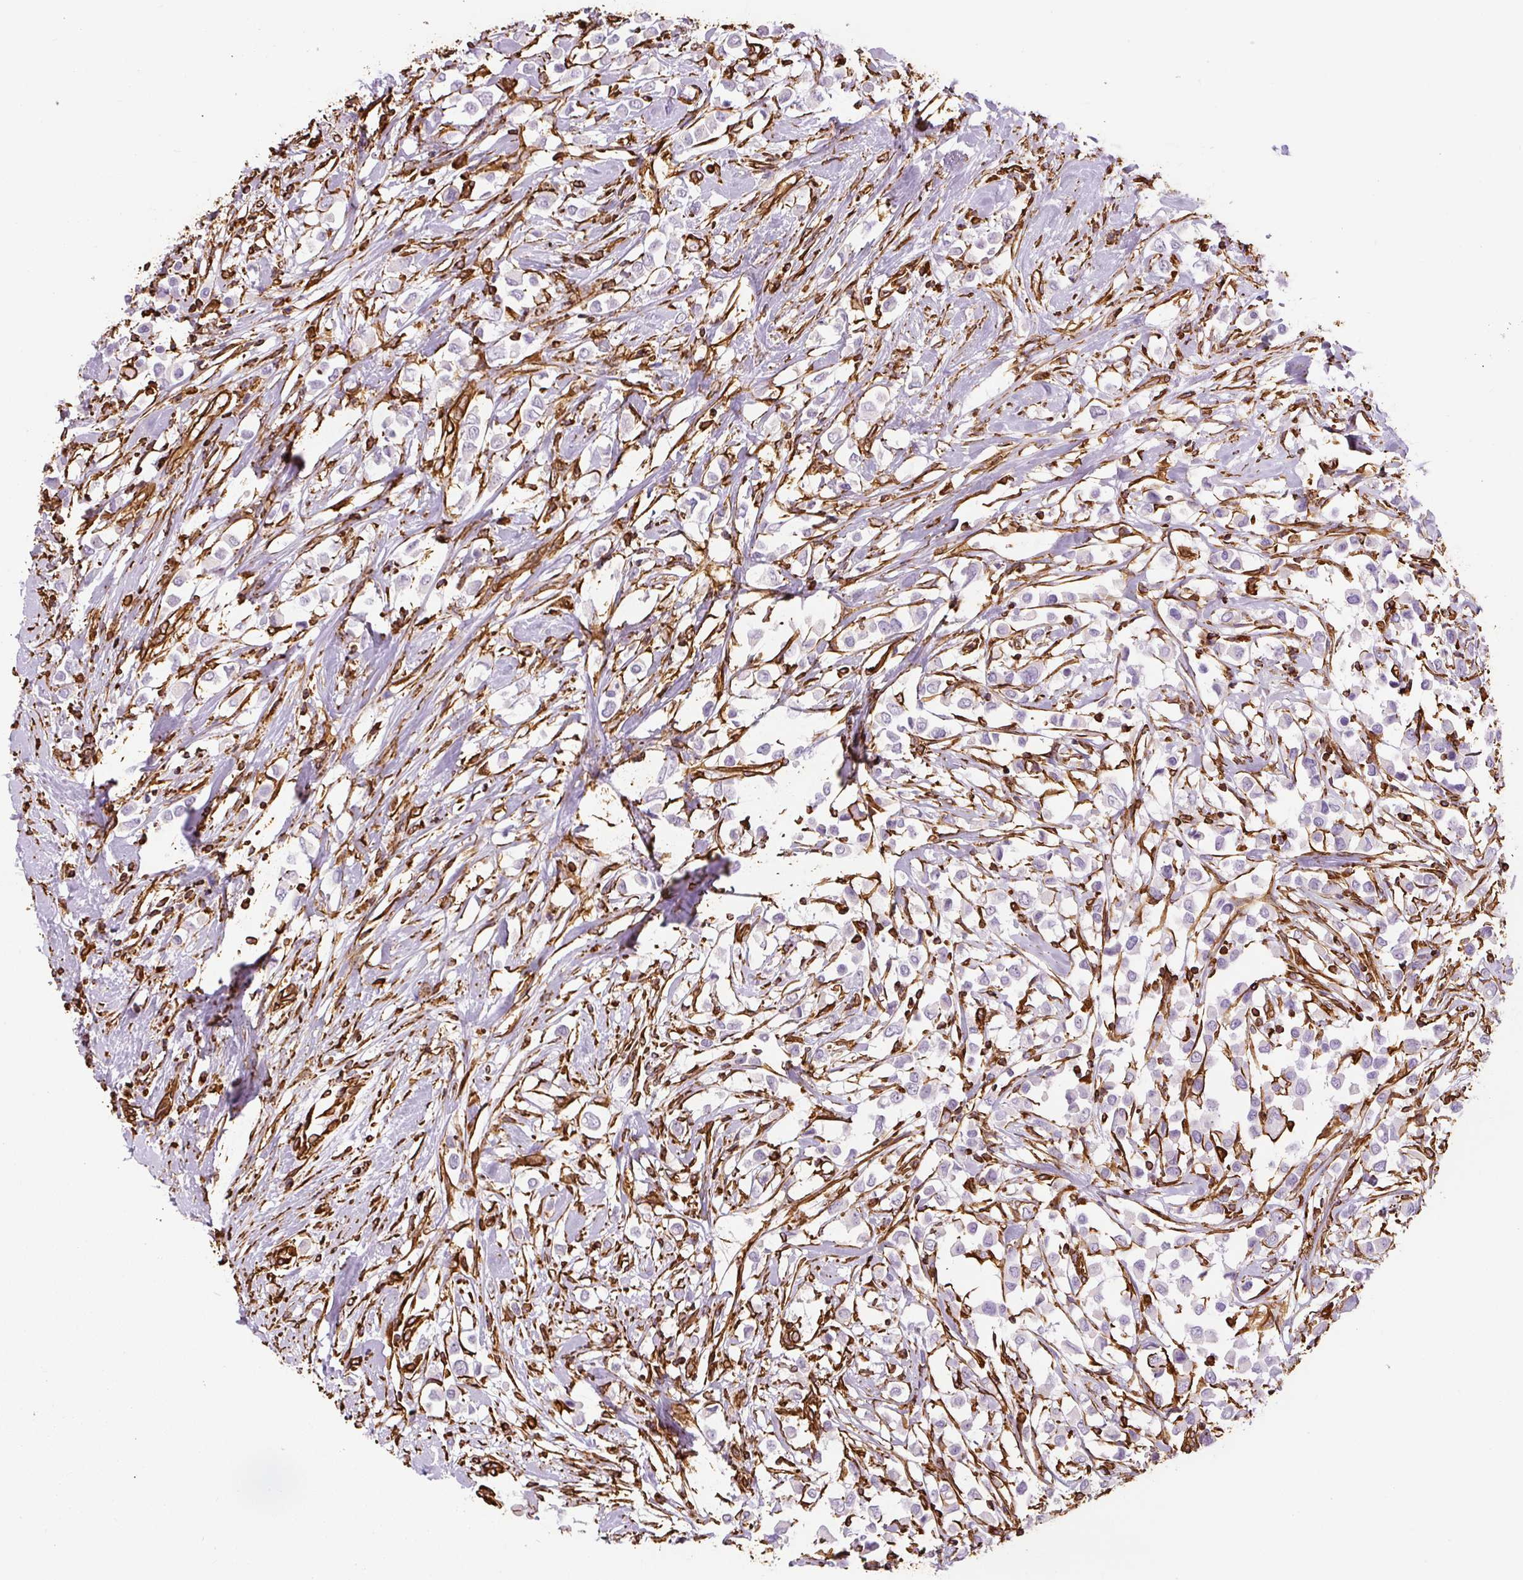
{"staining": {"intensity": "negative", "quantity": "none", "location": "none"}, "tissue": "breast cancer", "cell_type": "Tumor cells", "image_type": "cancer", "snomed": [{"axis": "morphology", "description": "Duct carcinoma"}, {"axis": "topography", "description": "Breast"}], "caption": "Tumor cells are negative for brown protein staining in breast cancer.", "gene": "VIM", "patient": {"sex": "female", "age": 61}}